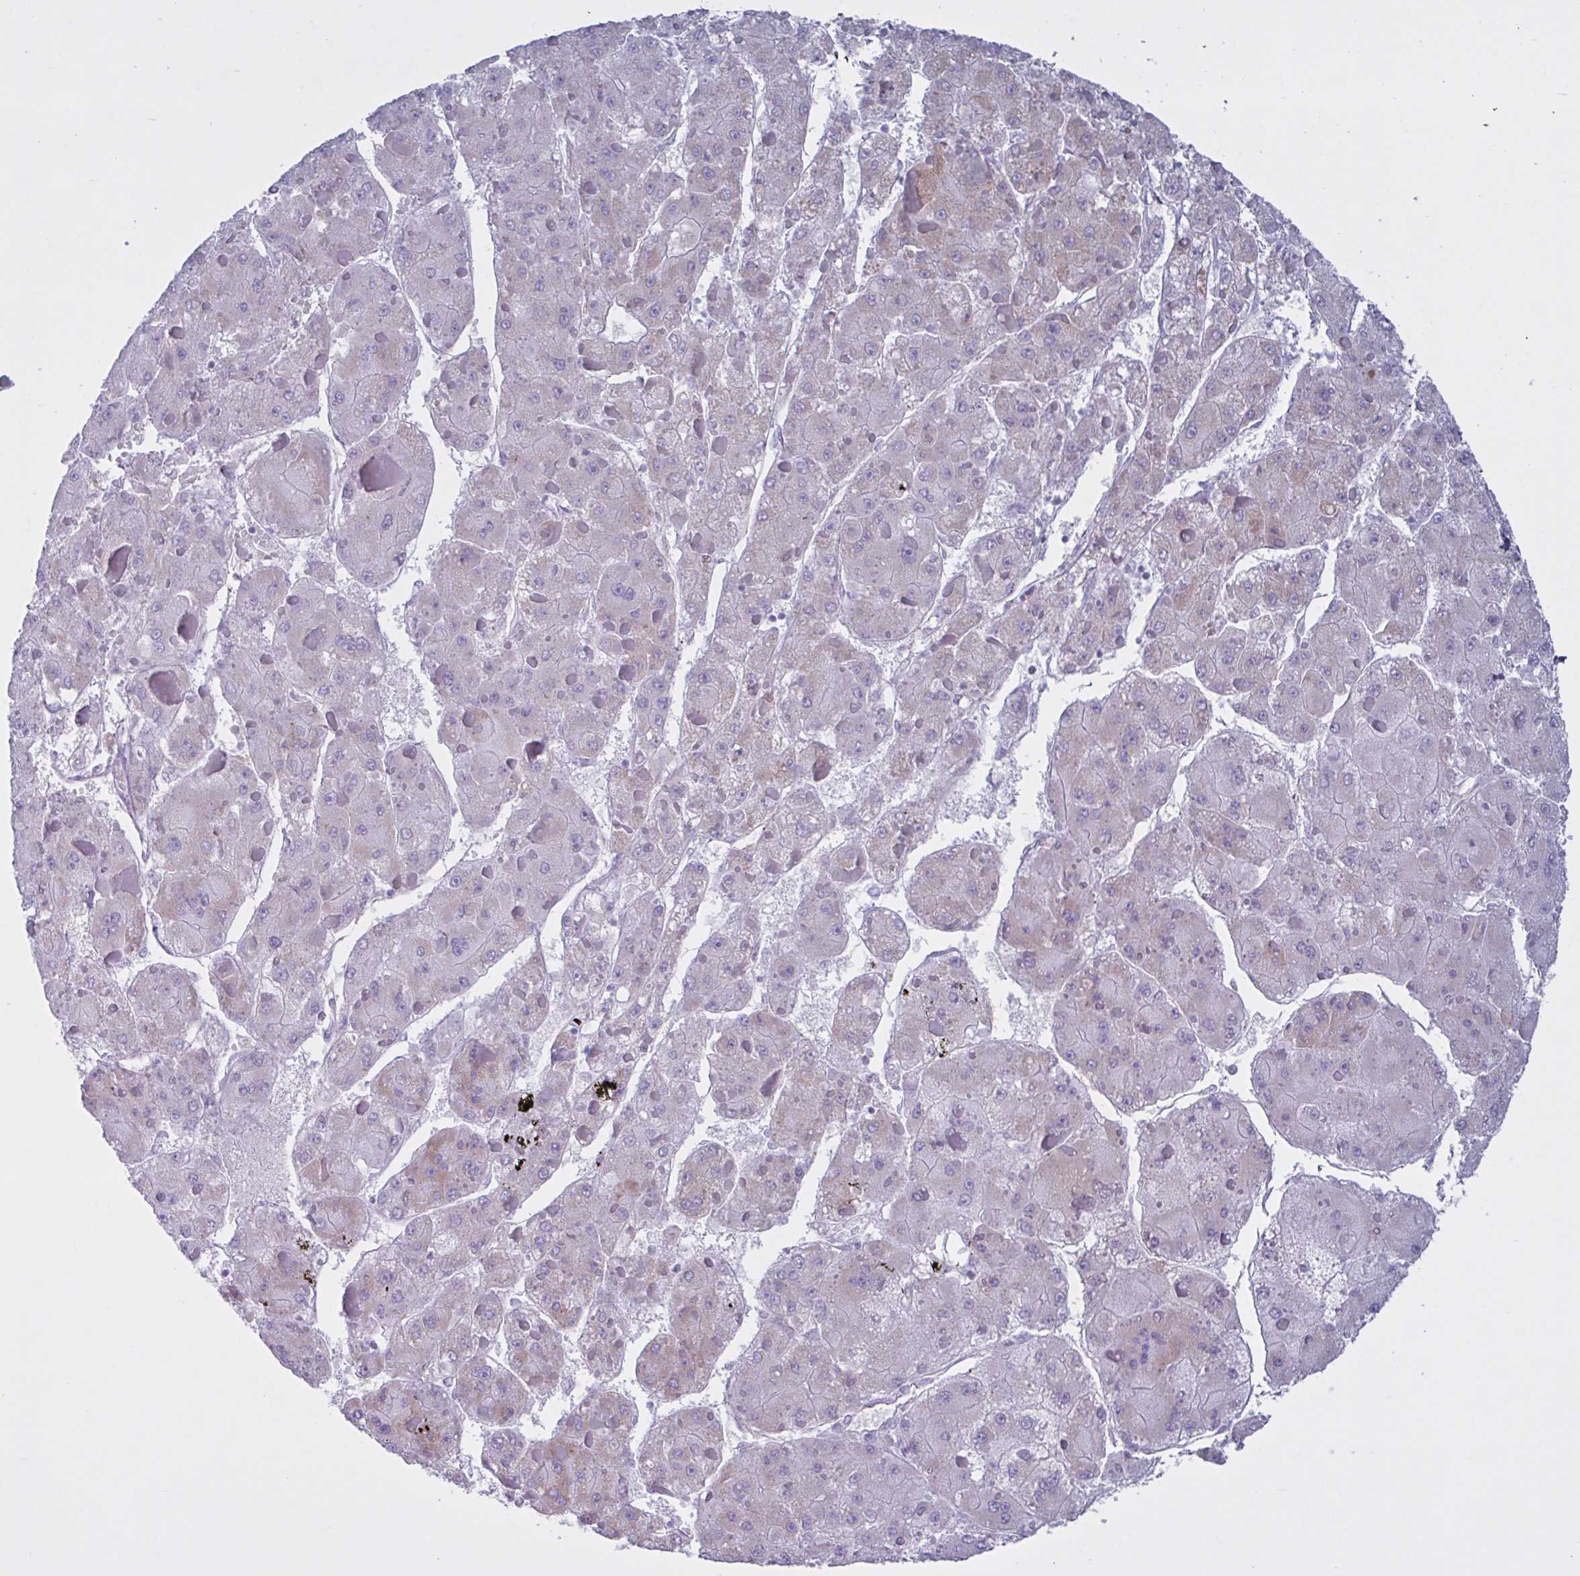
{"staining": {"intensity": "negative", "quantity": "none", "location": "none"}, "tissue": "liver cancer", "cell_type": "Tumor cells", "image_type": "cancer", "snomed": [{"axis": "morphology", "description": "Carcinoma, Hepatocellular, NOS"}, {"axis": "topography", "description": "Liver"}], "caption": "Immunohistochemical staining of human liver hepatocellular carcinoma demonstrates no significant positivity in tumor cells. Nuclei are stained in blue.", "gene": "TMEM86B", "patient": {"sex": "female", "age": 73}}